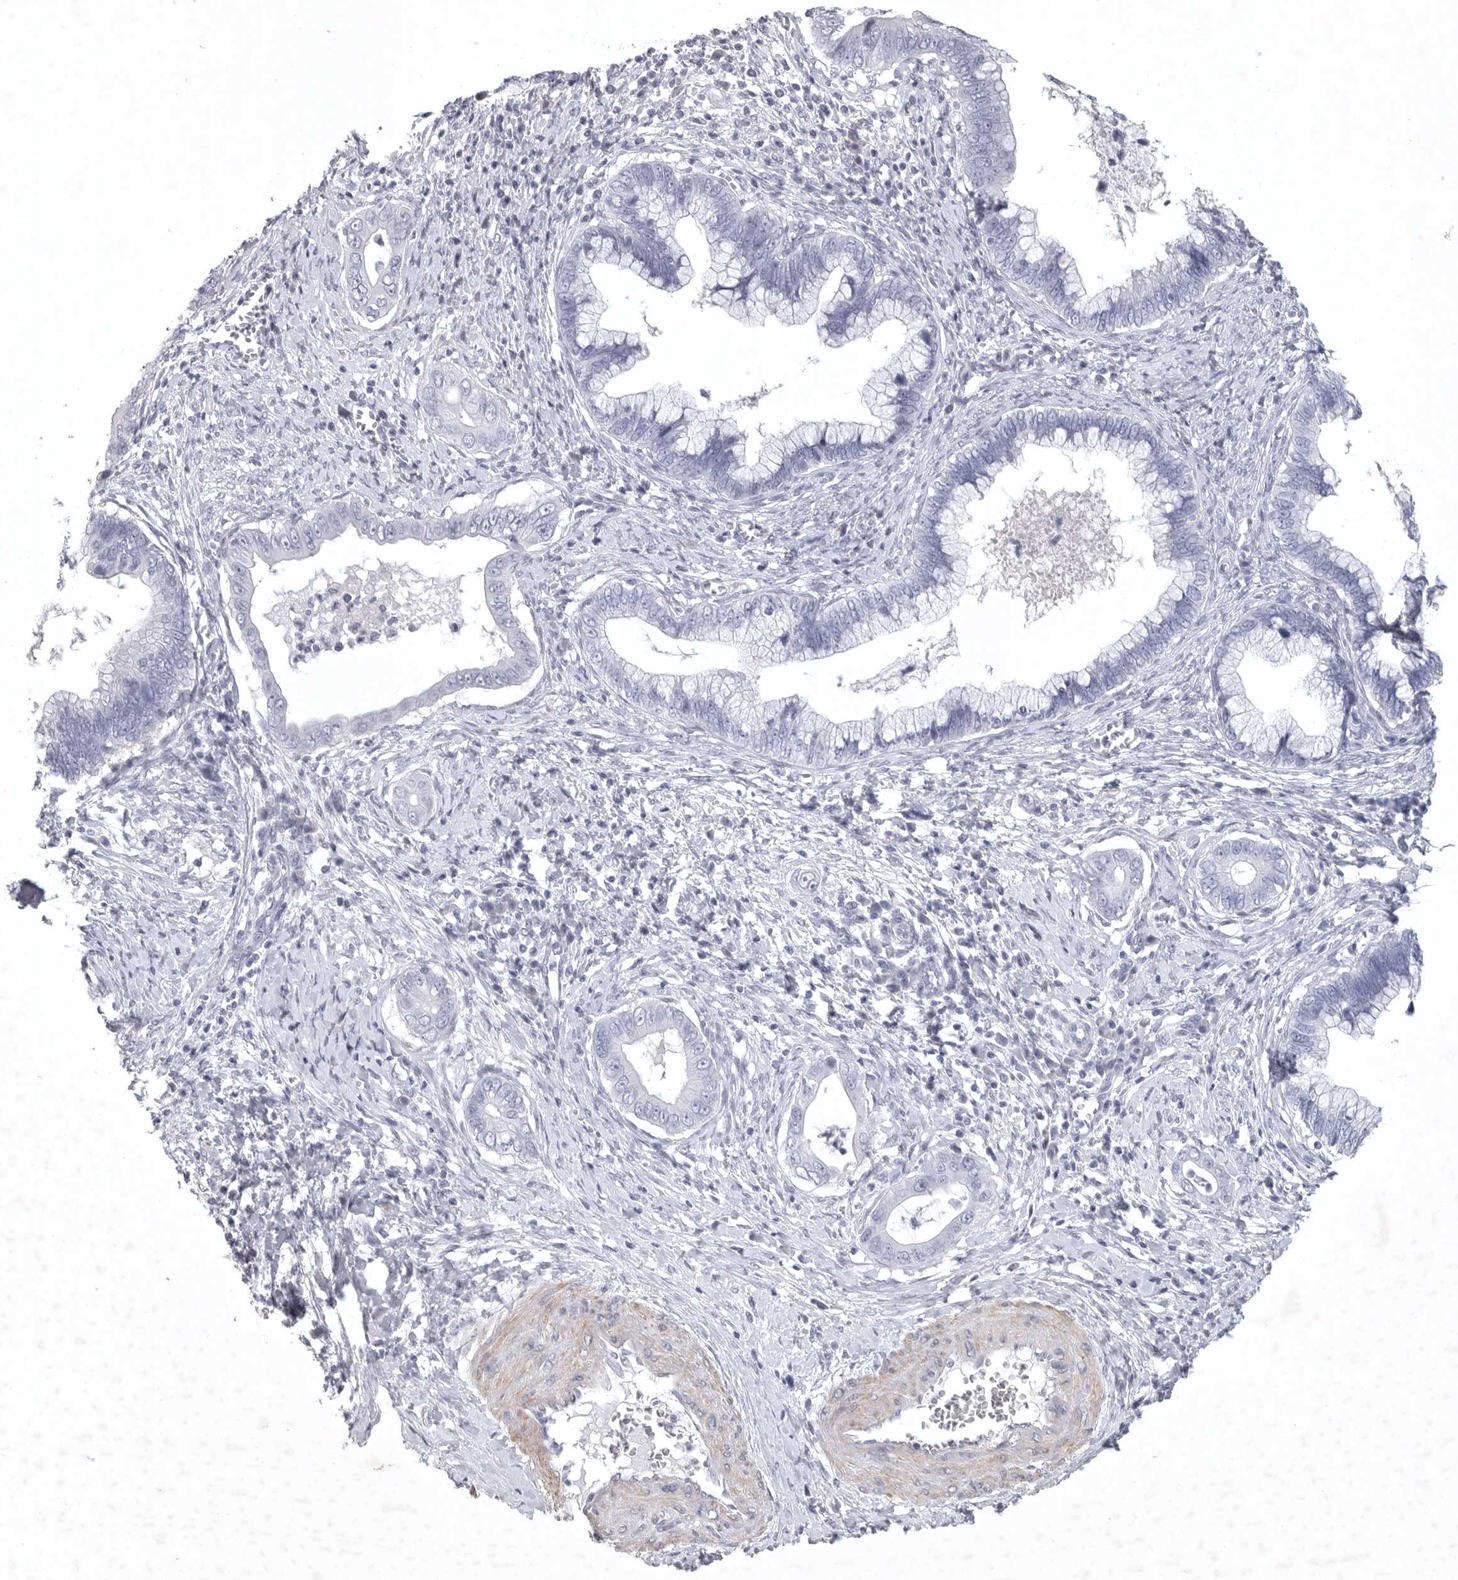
{"staining": {"intensity": "negative", "quantity": "none", "location": "none"}, "tissue": "cervical cancer", "cell_type": "Tumor cells", "image_type": "cancer", "snomed": [{"axis": "morphology", "description": "Adenocarcinoma, NOS"}, {"axis": "topography", "description": "Cervix"}], "caption": "This is an IHC photomicrograph of human adenocarcinoma (cervical). There is no positivity in tumor cells.", "gene": "TNR", "patient": {"sex": "female", "age": 44}}